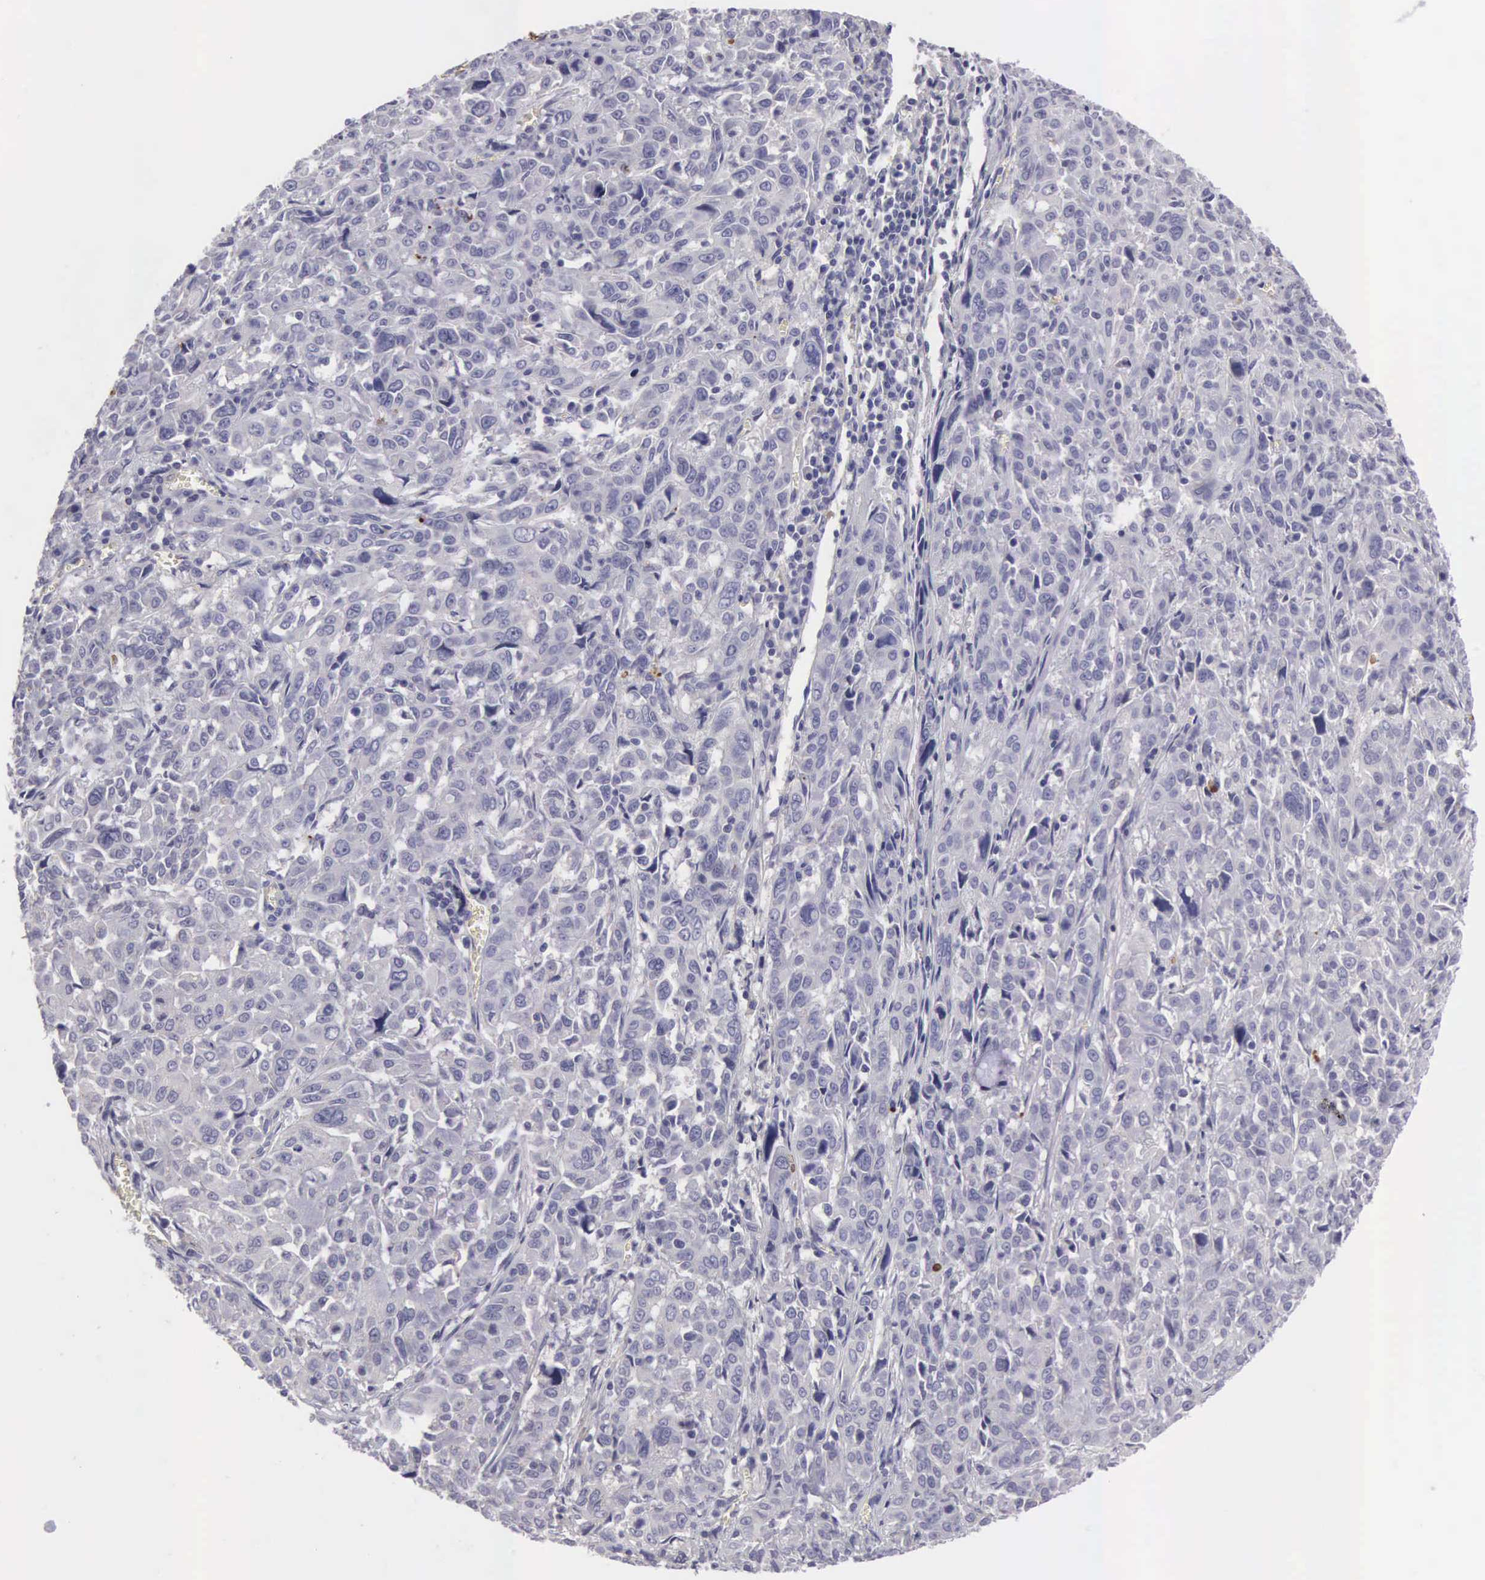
{"staining": {"intensity": "negative", "quantity": "none", "location": "none"}, "tissue": "pancreatic cancer", "cell_type": "Tumor cells", "image_type": "cancer", "snomed": [{"axis": "morphology", "description": "Adenocarcinoma, NOS"}, {"axis": "topography", "description": "Pancreas"}], "caption": "An IHC histopathology image of adenocarcinoma (pancreatic) is shown. There is no staining in tumor cells of adenocarcinoma (pancreatic).", "gene": "CLU", "patient": {"sex": "female", "age": 52}}